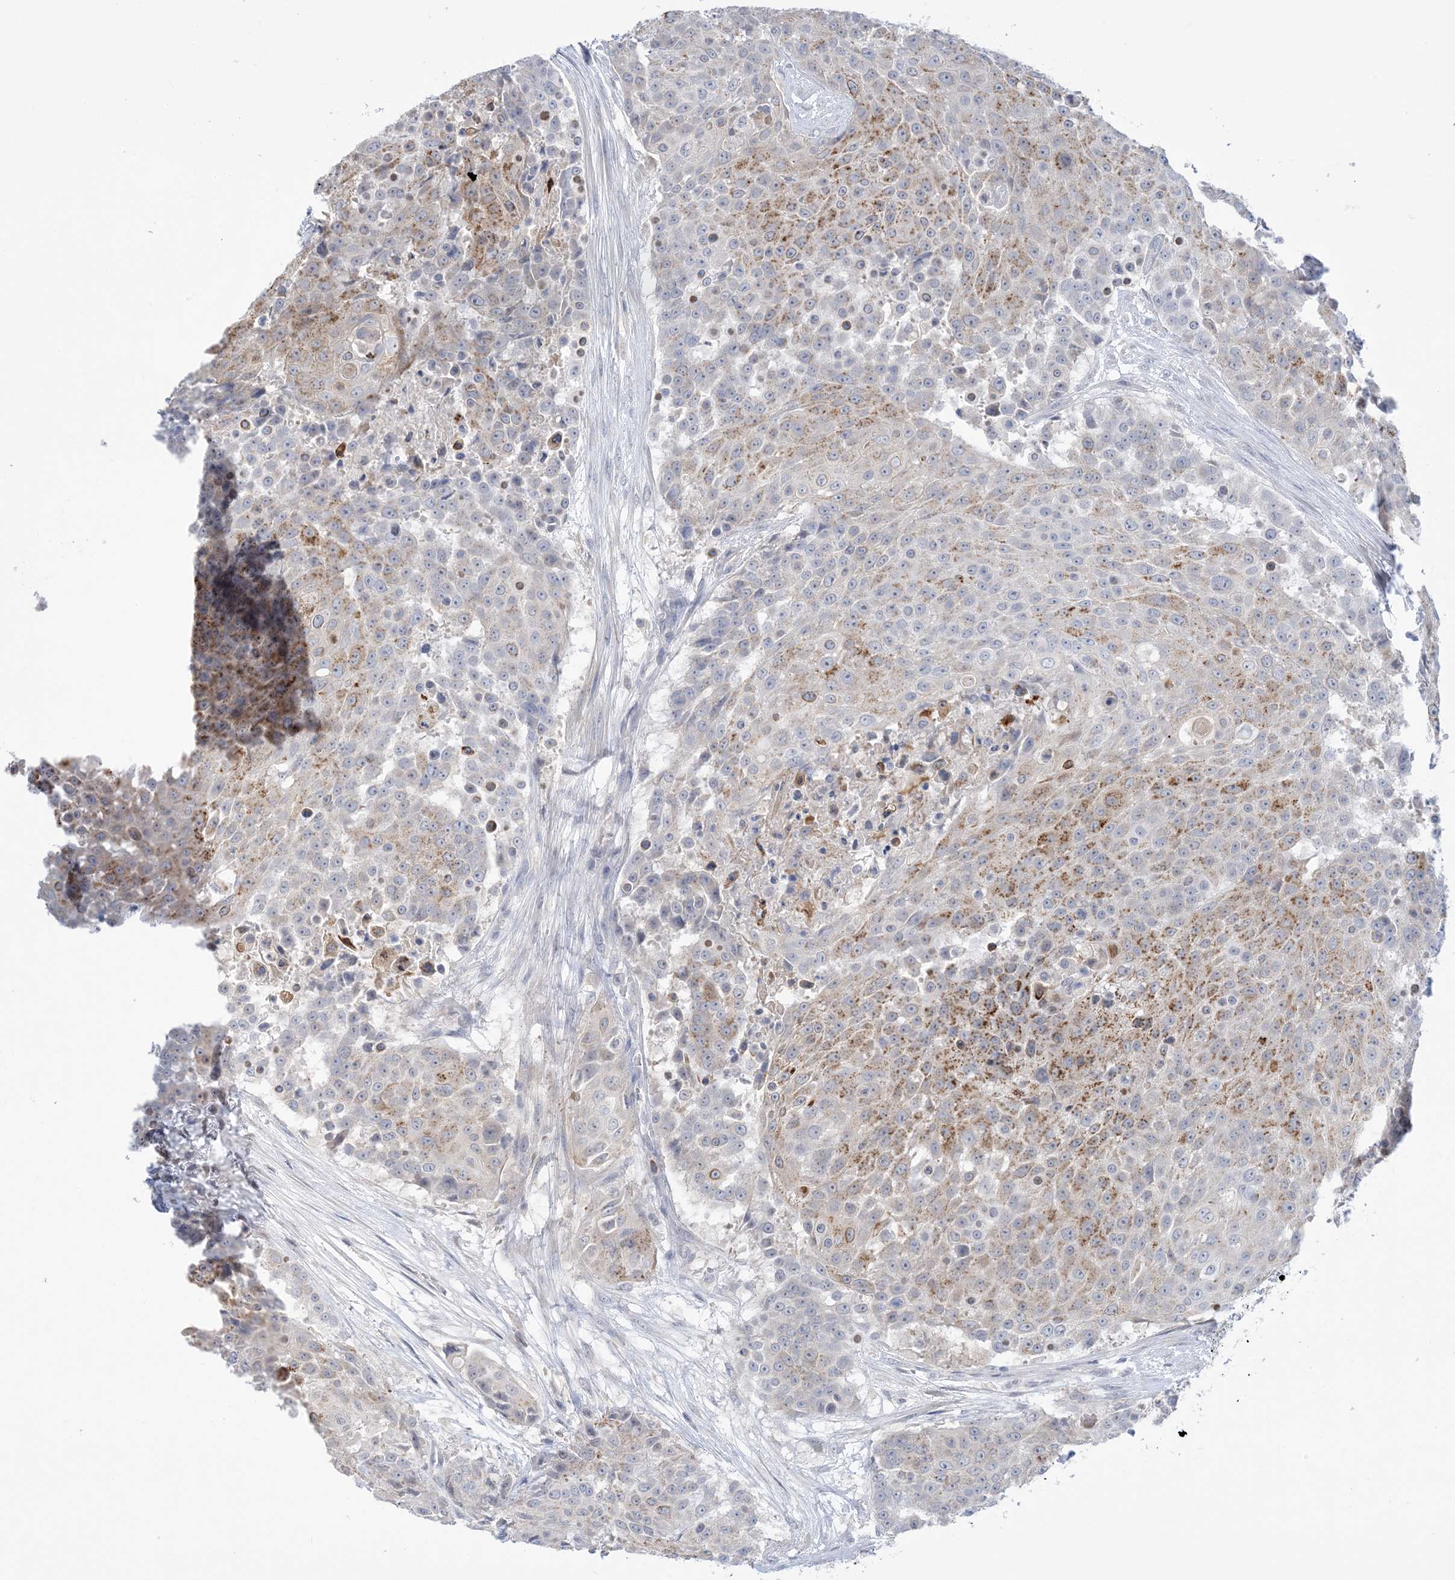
{"staining": {"intensity": "moderate", "quantity": "<25%", "location": "cytoplasmic/membranous"}, "tissue": "urothelial cancer", "cell_type": "Tumor cells", "image_type": "cancer", "snomed": [{"axis": "morphology", "description": "Urothelial carcinoma, High grade"}, {"axis": "topography", "description": "Urinary bladder"}], "caption": "This is an image of immunohistochemistry (IHC) staining of urothelial cancer, which shows moderate staining in the cytoplasmic/membranous of tumor cells.", "gene": "TTYH1", "patient": {"sex": "female", "age": 63}}